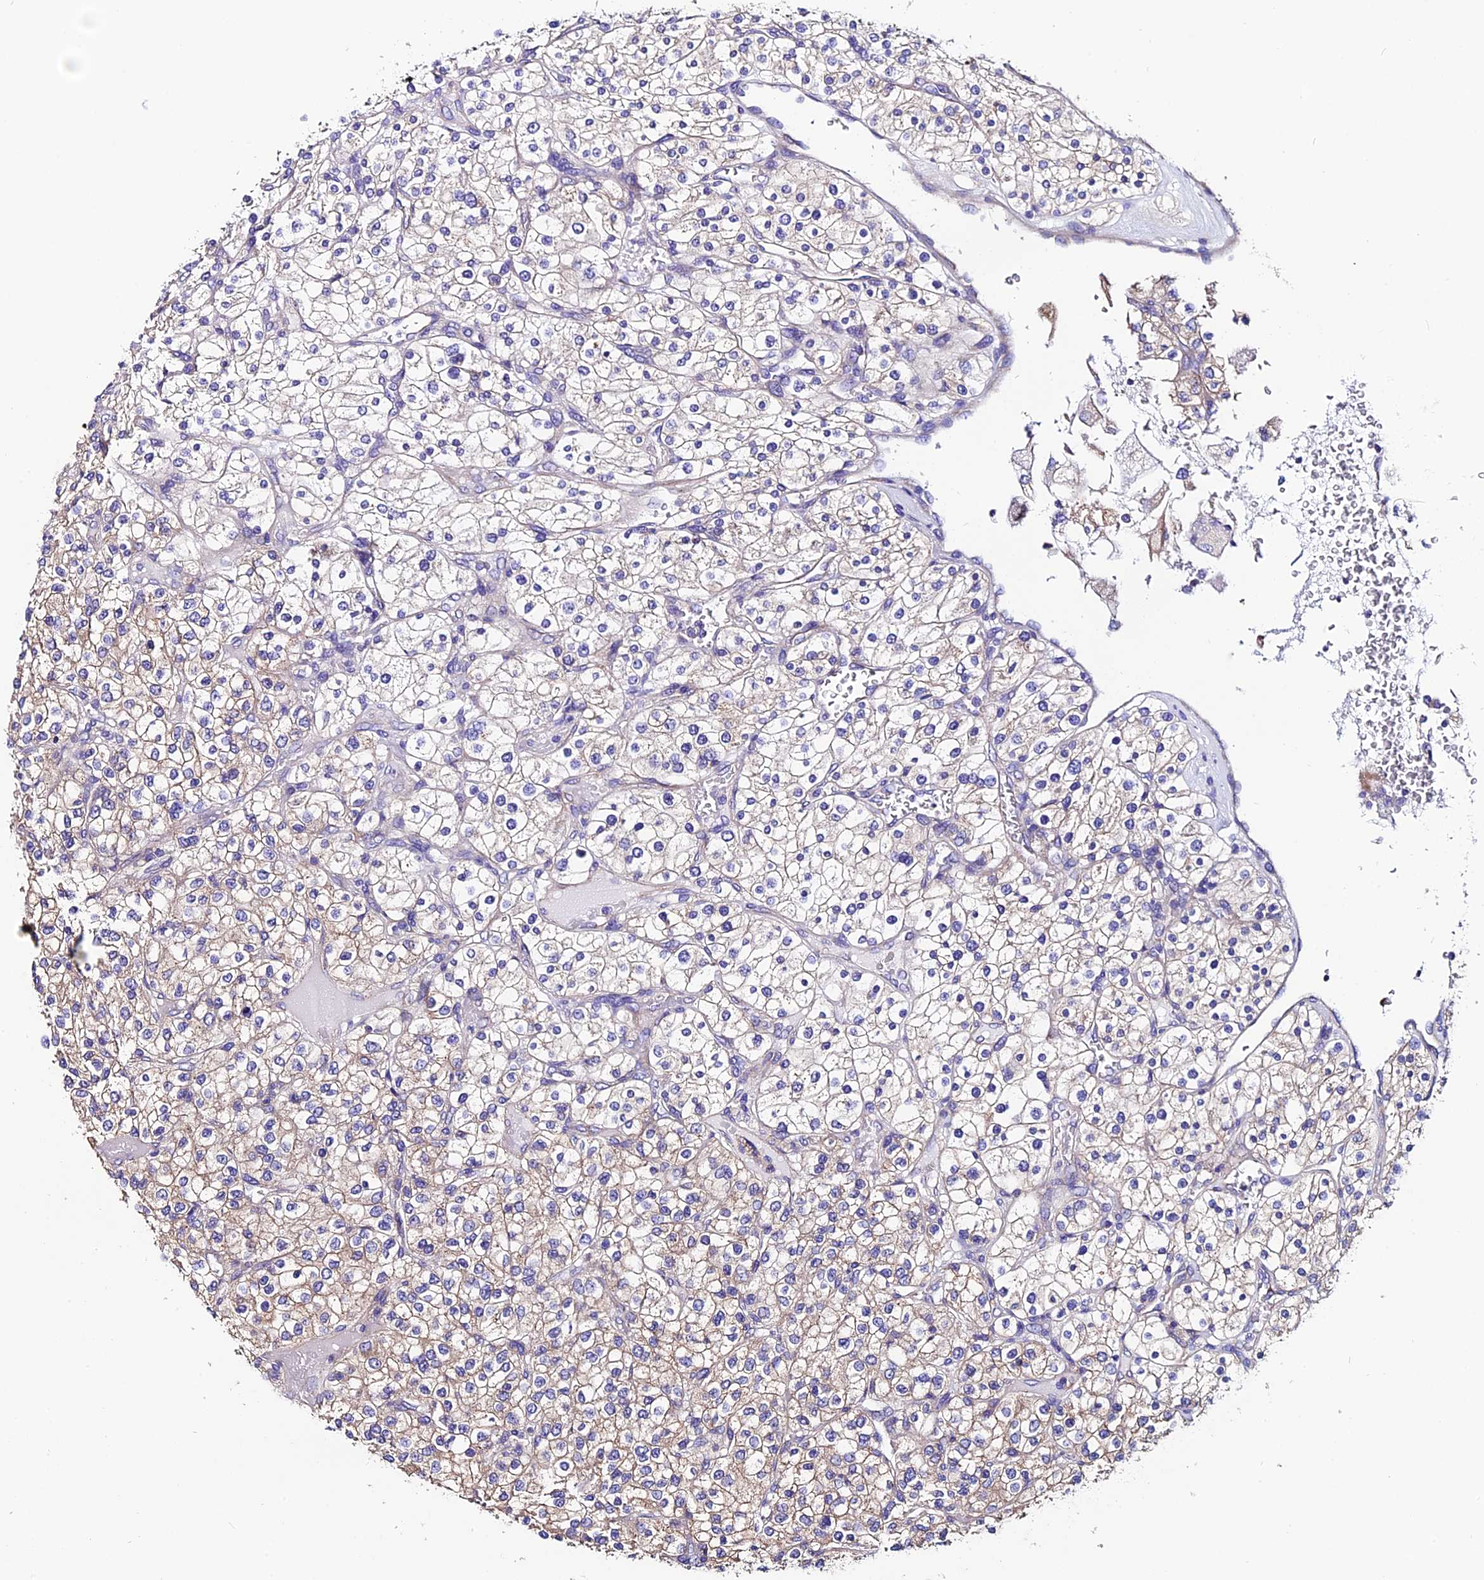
{"staining": {"intensity": "weak", "quantity": "25%-75%", "location": "cytoplasmic/membranous"}, "tissue": "renal cancer", "cell_type": "Tumor cells", "image_type": "cancer", "snomed": [{"axis": "morphology", "description": "Adenocarcinoma, NOS"}, {"axis": "topography", "description": "Kidney"}], "caption": "Weak cytoplasmic/membranous protein staining is seen in about 25%-75% of tumor cells in renal cancer (adenocarcinoma).", "gene": "COMTD1", "patient": {"sex": "male", "age": 80}}